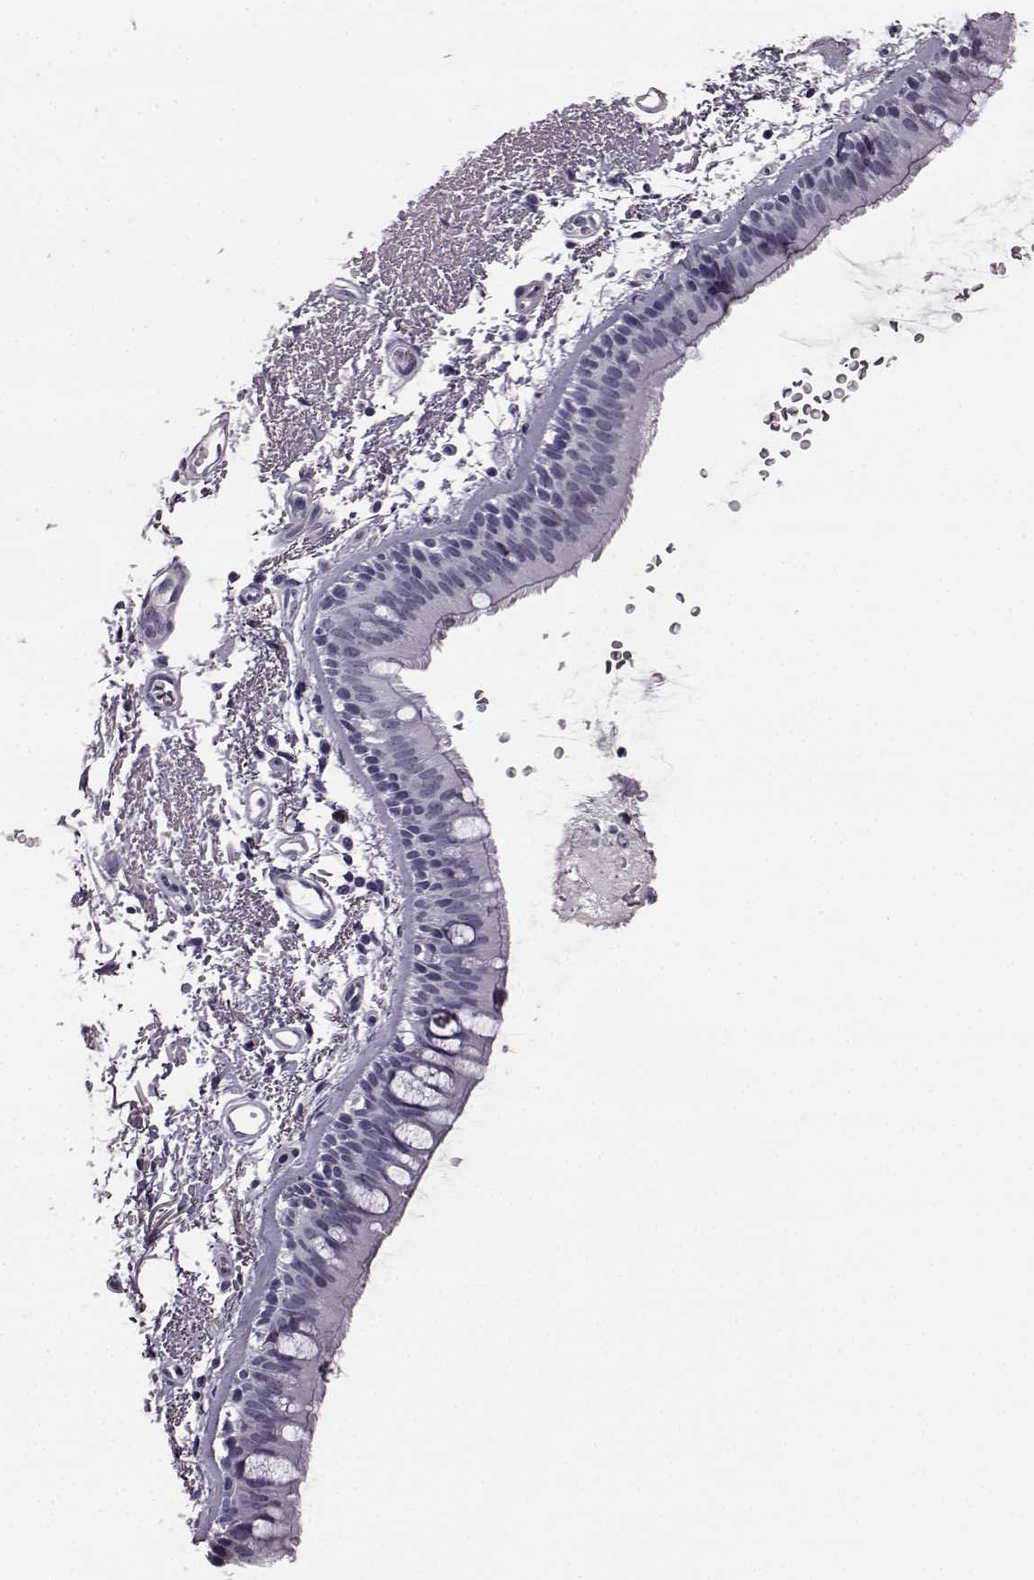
{"staining": {"intensity": "negative", "quantity": "none", "location": "none"}, "tissue": "bronchus", "cell_type": "Respiratory epithelial cells", "image_type": "normal", "snomed": [{"axis": "morphology", "description": "Normal tissue, NOS"}, {"axis": "topography", "description": "Lymph node"}, {"axis": "topography", "description": "Bronchus"}], "caption": "This is a image of immunohistochemistry staining of normal bronchus, which shows no expression in respiratory epithelial cells.", "gene": "PRPH2", "patient": {"sex": "female", "age": 70}}